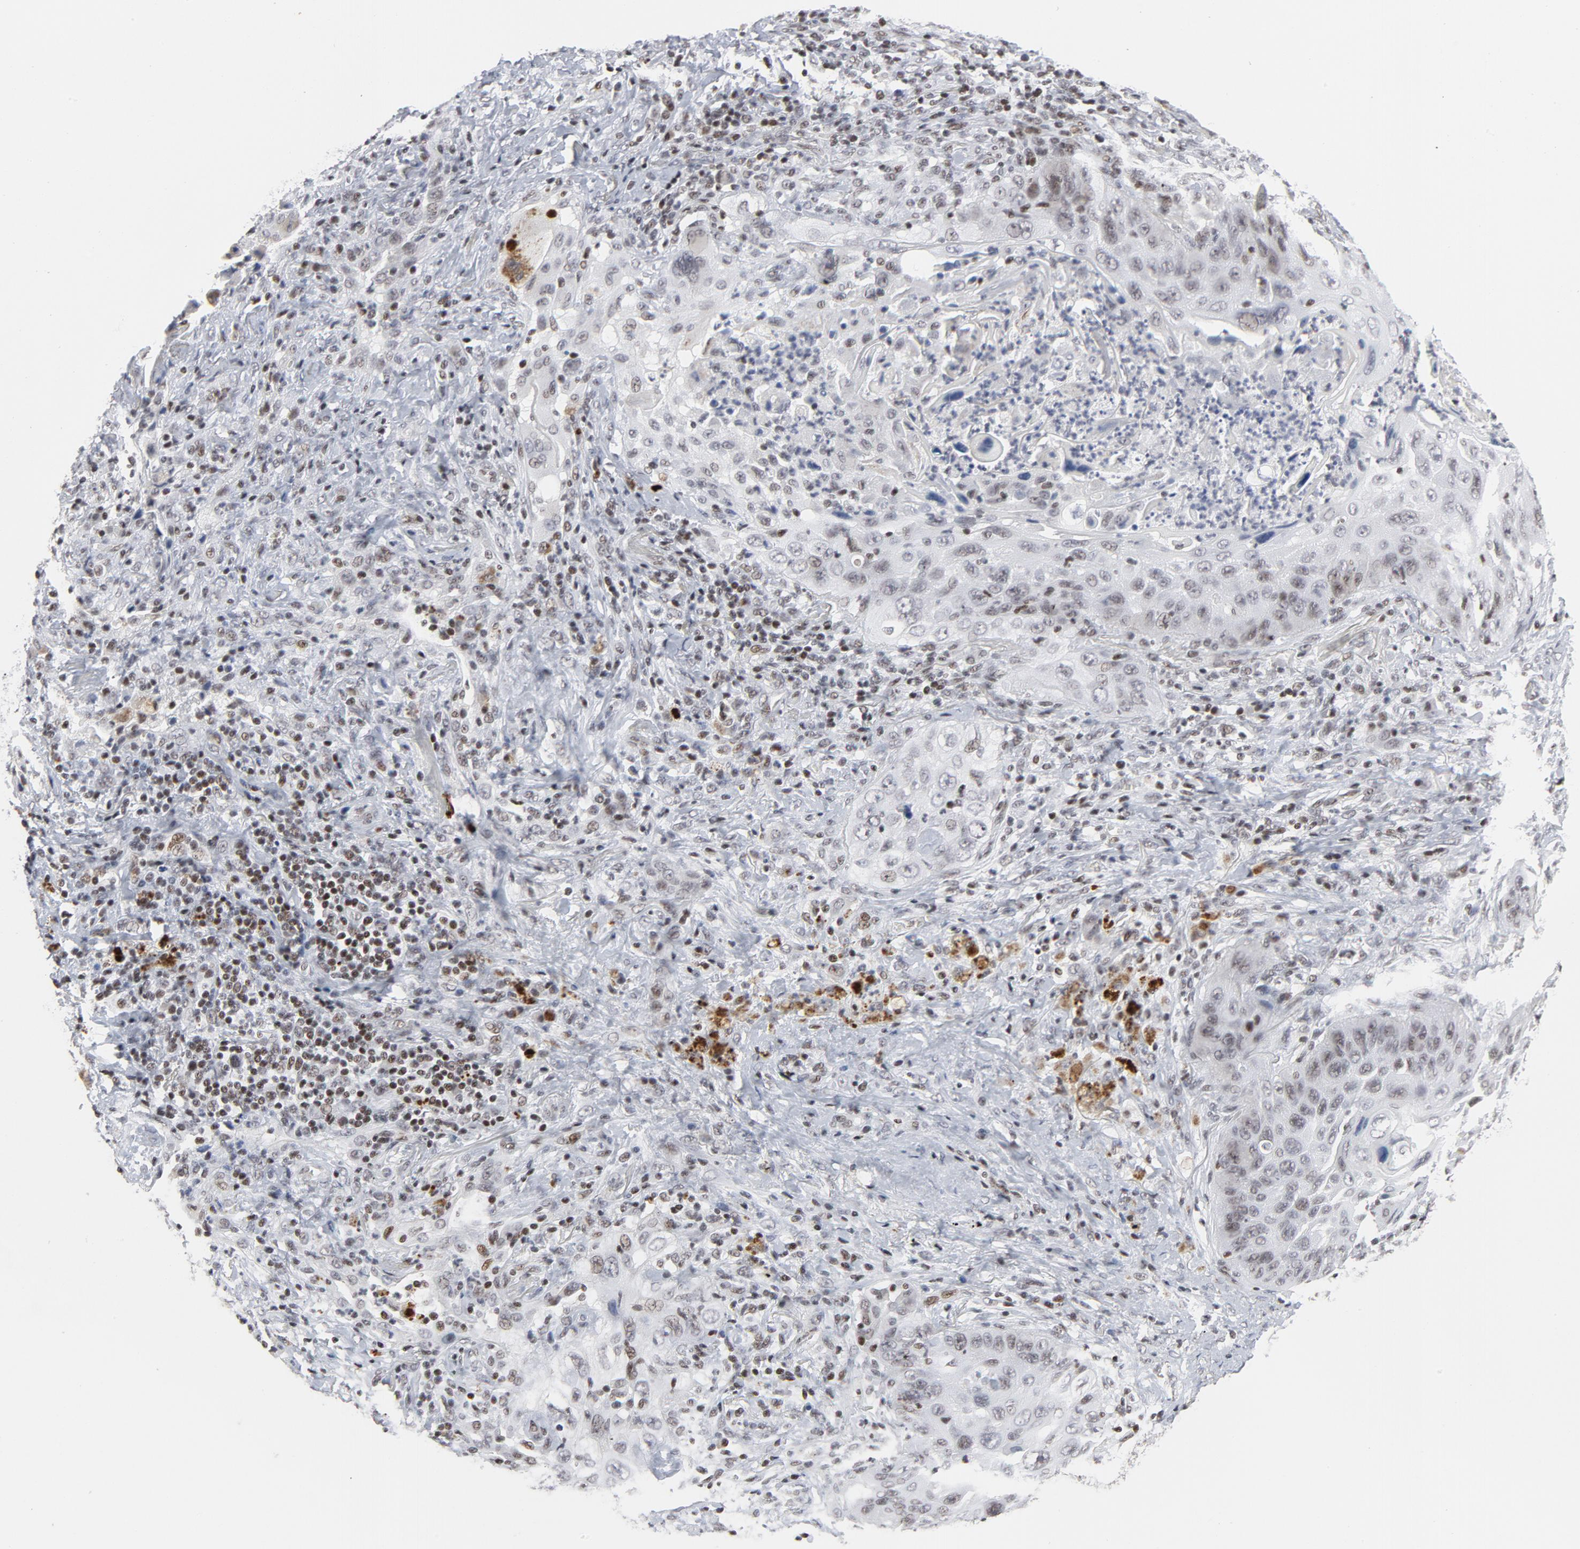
{"staining": {"intensity": "weak", "quantity": ">75%", "location": "nuclear"}, "tissue": "lung cancer", "cell_type": "Tumor cells", "image_type": "cancer", "snomed": [{"axis": "morphology", "description": "Squamous cell carcinoma, NOS"}, {"axis": "topography", "description": "Lung"}], "caption": "IHC of lung cancer exhibits low levels of weak nuclear expression in approximately >75% of tumor cells. (DAB IHC with brightfield microscopy, high magnification).", "gene": "GABPA", "patient": {"sex": "female", "age": 67}}